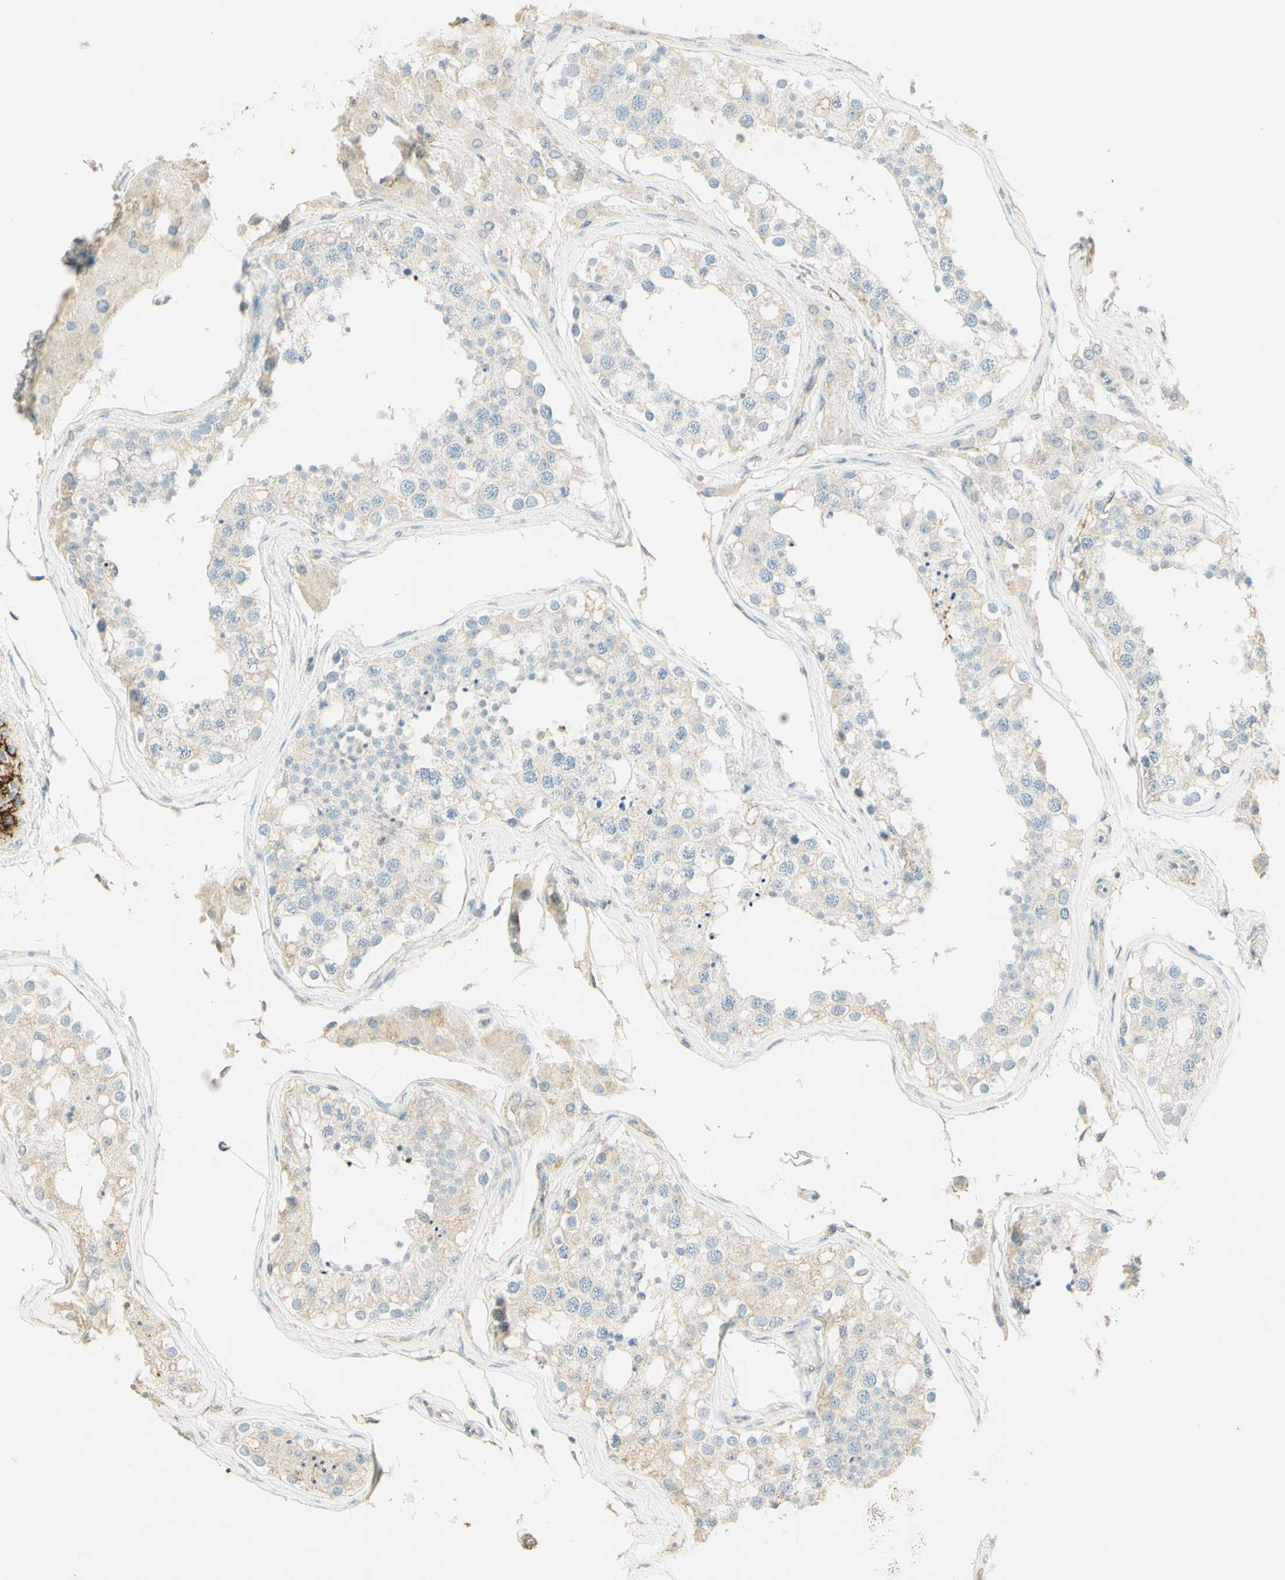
{"staining": {"intensity": "strong", "quantity": "<25%", "location": "cytoplasmic/membranous,nuclear"}, "tissue": "testis", "cell_type": "Cells in seminiferous ducts", "image_type": "normal", "snomed": [{"axis": "morphology", "description": "Normal tissue, NOS"}, {"axis": "topography", "description": "Testis"}], "caption": "About <25% of cells in seminiferous ducts in normal human testis display strong cytoplasmic/membranous,nuclear protein positivity as visualized by brown immunohistochemical staining.", "gene": "TNN", "patient": {"sex": "male", "age": 68}}